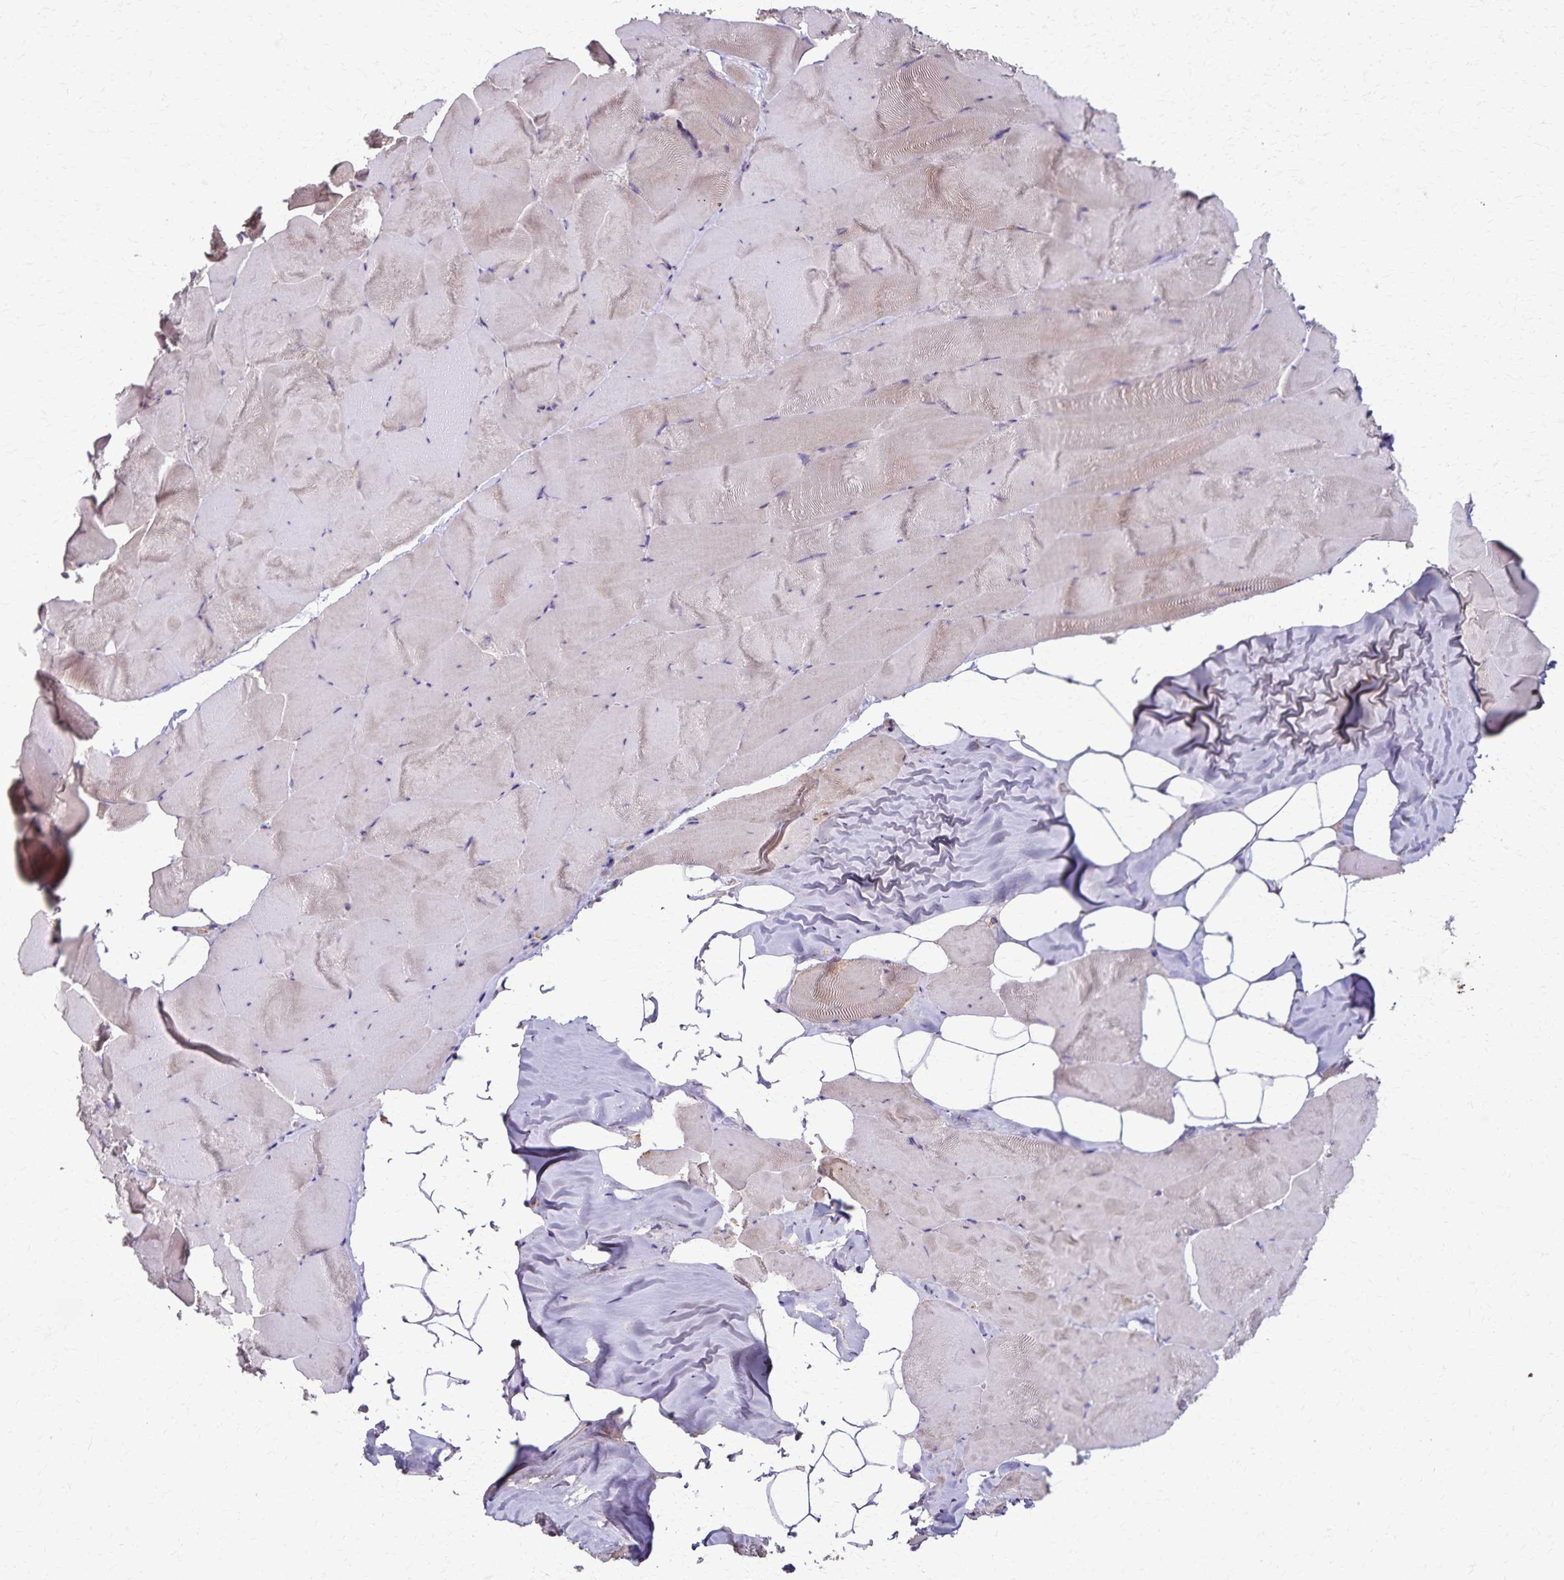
{"staining": {"intensity": "weak", "quantity": "<25%", "location": "cytoplasmic/membranous"}, "tissue": "skeletal muscle", "cell_type": "Myocytes", "image_type": "normal", "snomed": [{"axis": "morphology", "description": "Normal tissue, NOS"}, {"axis": "topography", "description": "Skeletal muscle"}], "caption": "High magnification brightfield microscopy of unremarkable skeletal muscle stained with DAB (brown) and counterstained with hematoxylin (blue): myocytes show no significant staining.", "gene": "RNF10", "patient": {"sex": "female", "age": 64}}